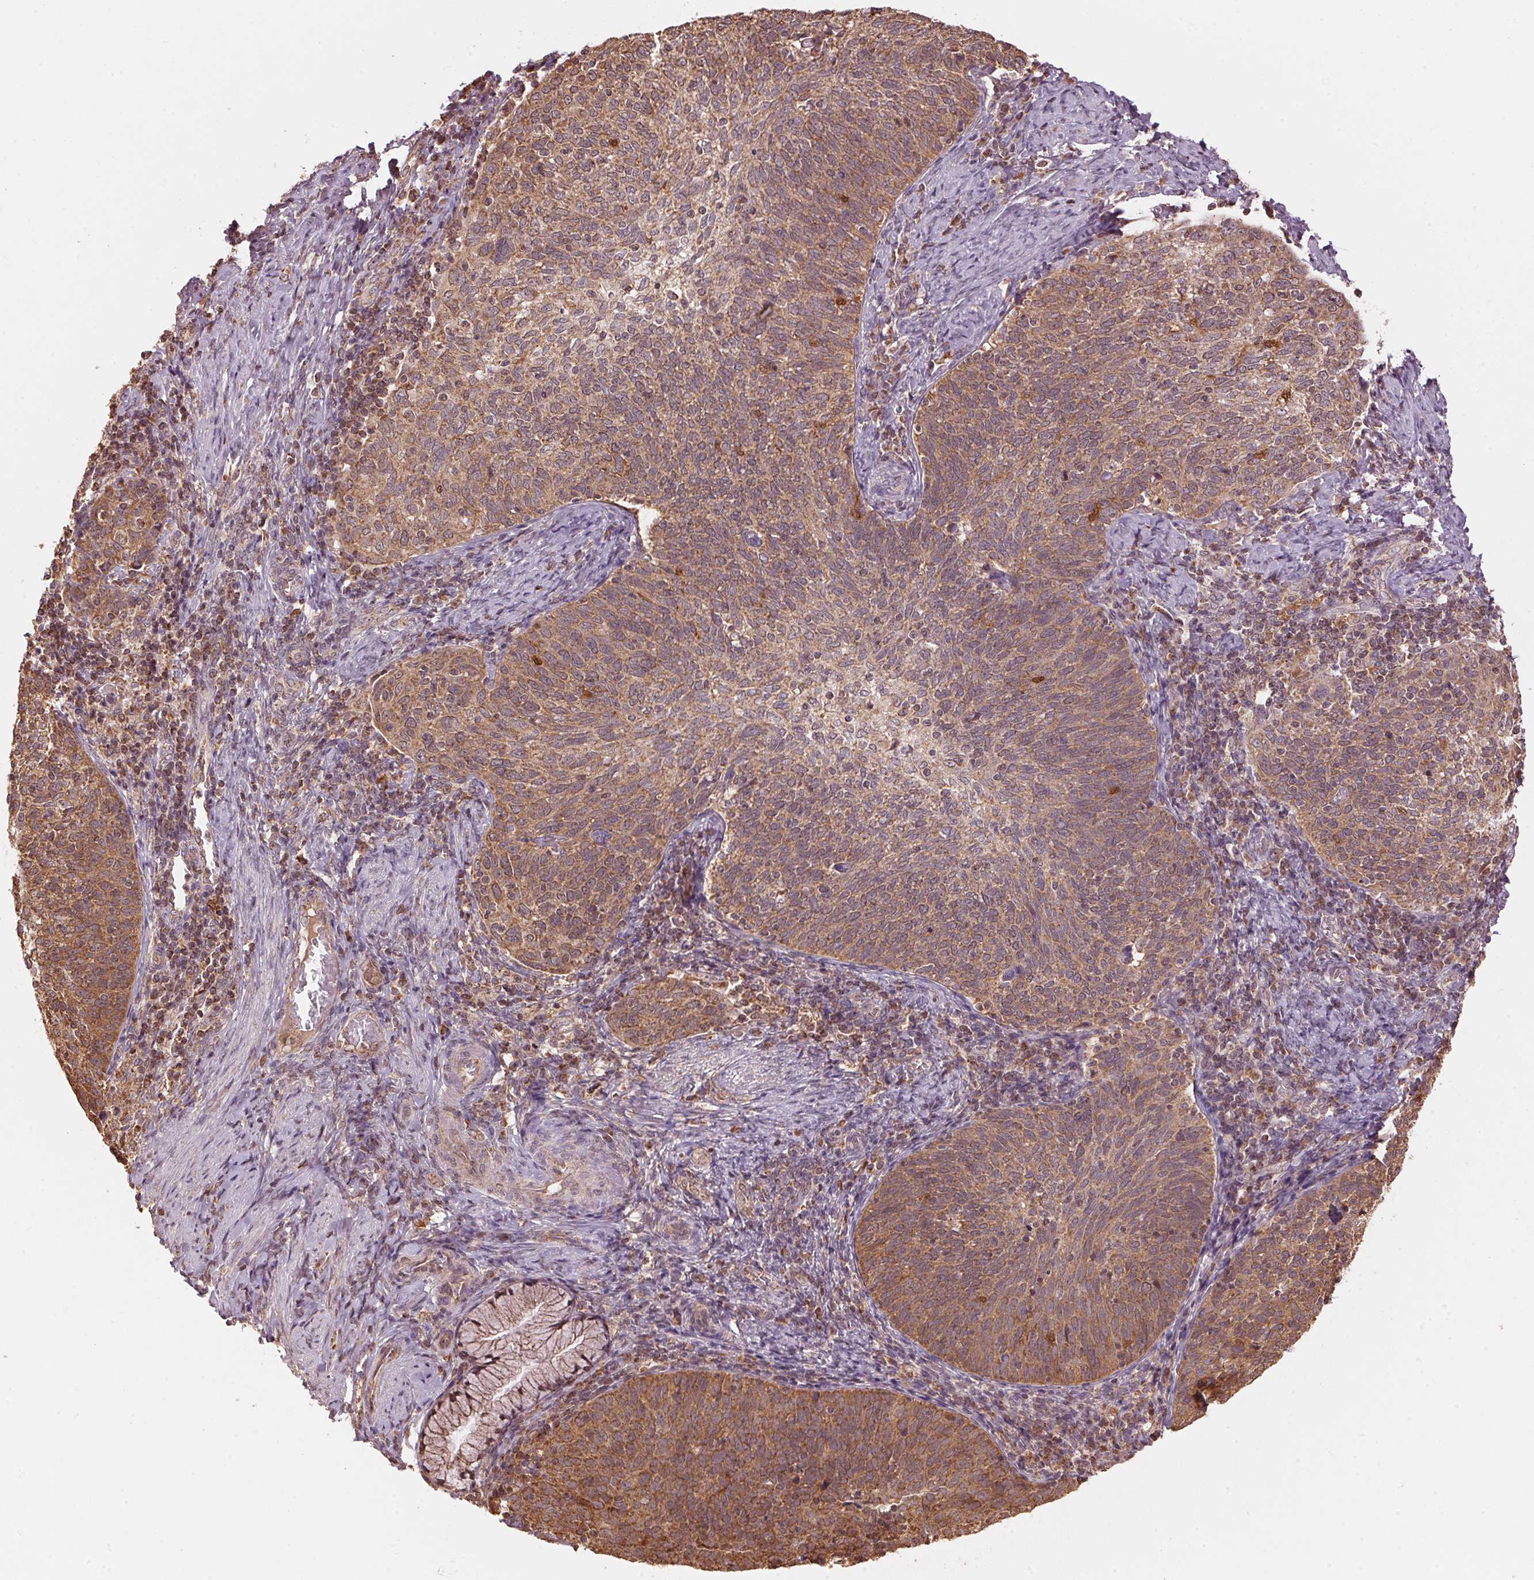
{"staining": {"intensity": "moderate", "quantity": ">75%", "location": "cytoplasmic/membranous"}, "tissue": "cervical cancer", "cell_type": "Tumor cells", "image_type": "cancer", "snomed": [{"axis": "morphology", "description": "Squamous cell carcinoma, NOS"}, {"axis": "topography", "description": "Cervix"}], "caption": "Tumor cells display medium levels of moderate cytoplasmic/membranous positivity in approximately >75% of cells in human squamous cell carcinoma (cervical). (Stains: DAB in brown, nuclei in blue, Microscopy: brightfield microscopy at high magnification).", "gene": "ARHGAP6", "patient": {"sex": "female", "age": 61}}